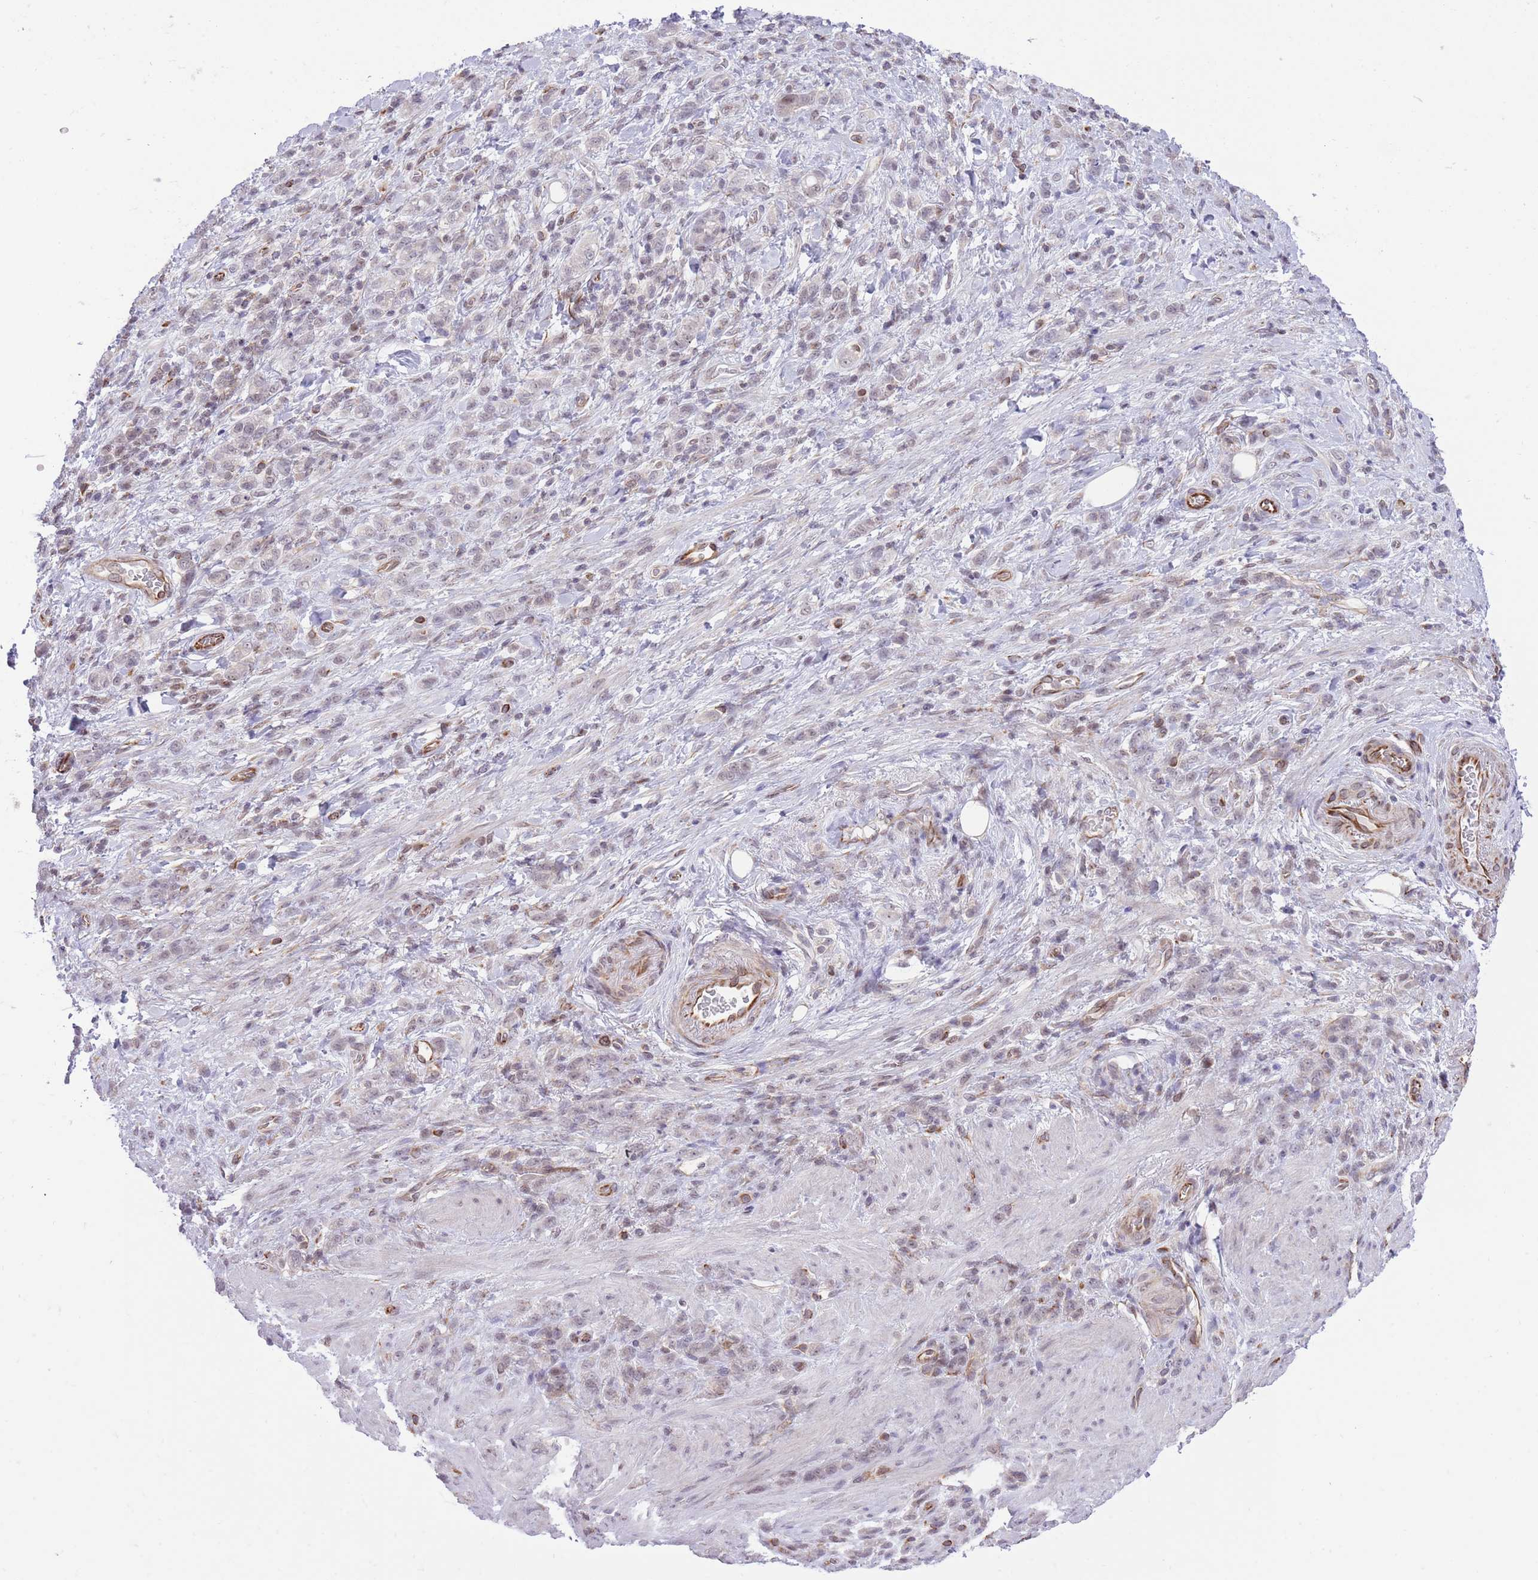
{"staining": {"intensity": "negative", "quantity": "none", "location": "none"}, "tissue": "stomach cancer", "cell_type": "Tumor cells", "image_type": "cancer", "snomed": [{"axis": "morphology", "description": "Adenocarcinoma, NOS"}, {"axis": "topography", "description": "Stomach"}], "caption": "DAB (3,3'-diaminobenzidine) immunohistochemical staining of adenocarcinoma (stomach) reveals no significant positivity in tumor cells.", "gene": "ELL", "patient": {"sex": "male", "age": 77}}